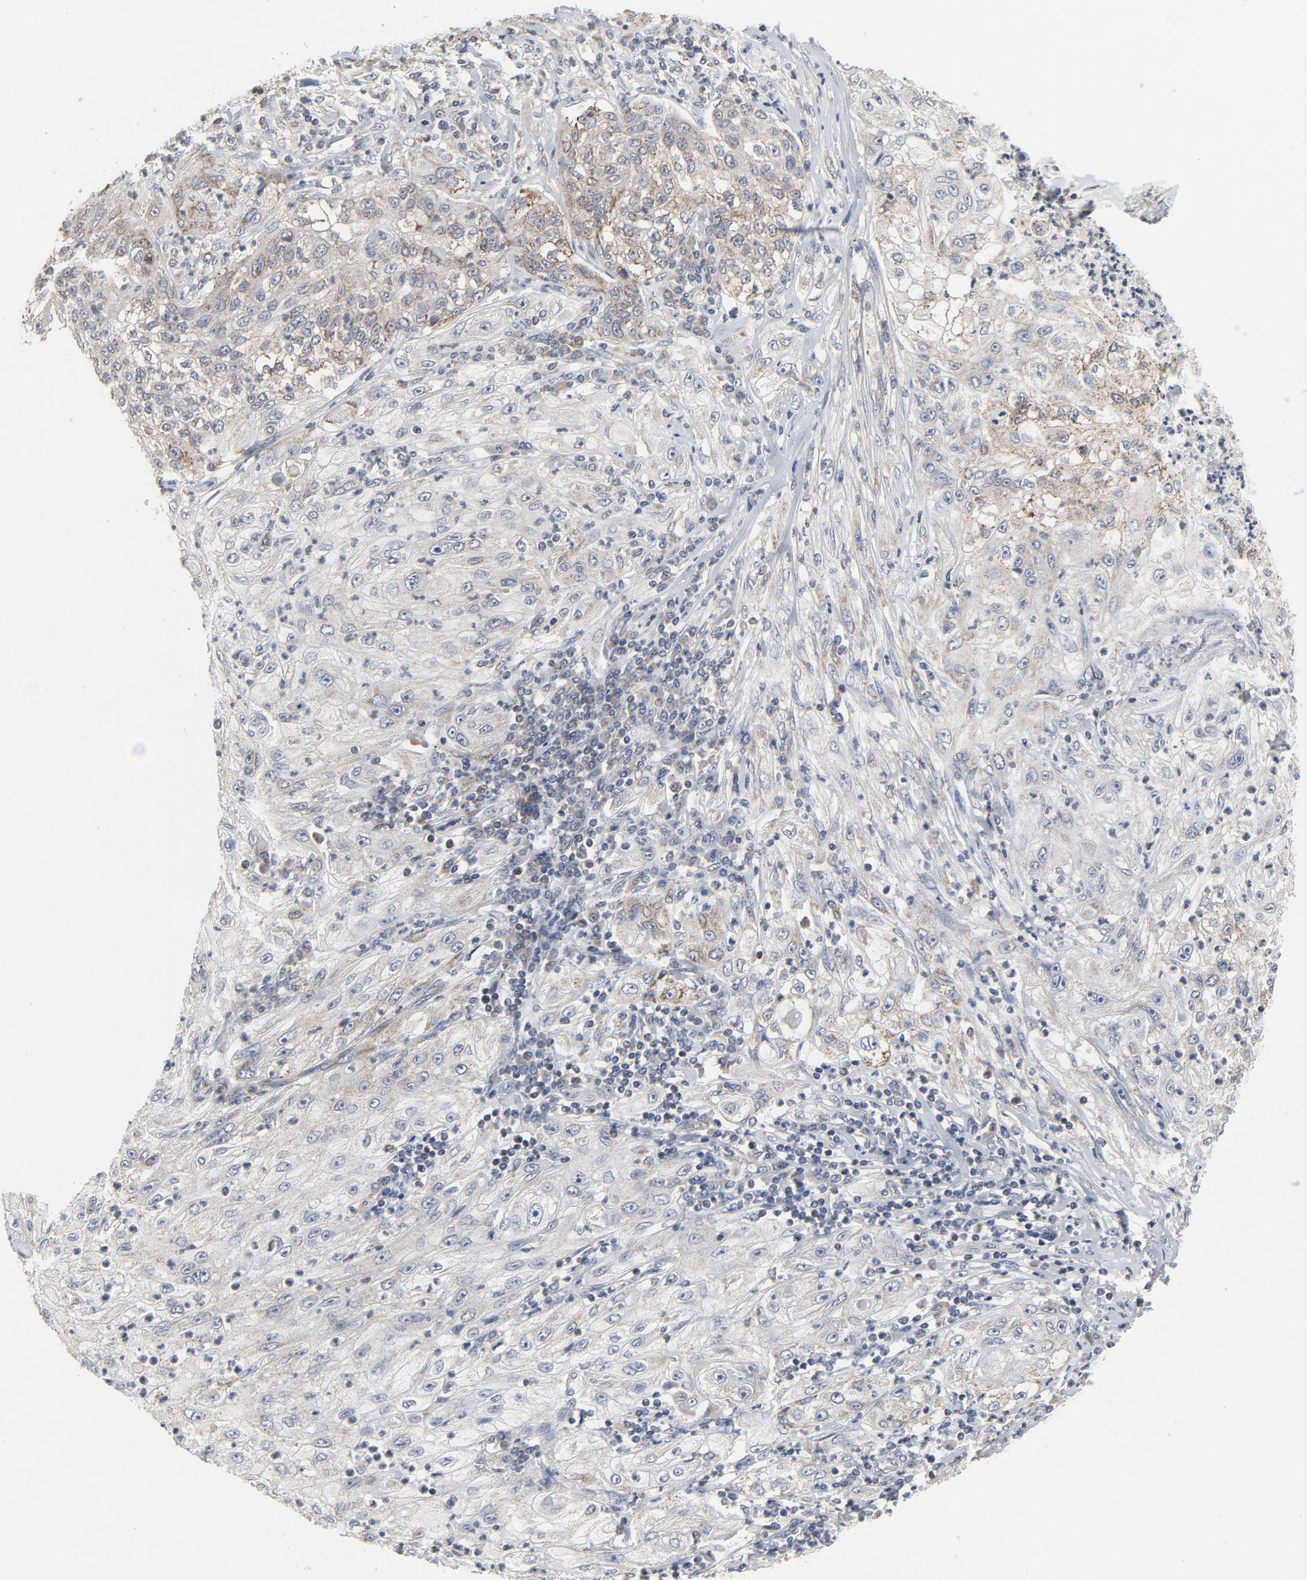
{"staining": {"intensity": "weak", "quantity": "25%-75%", "location": "cytoplasmic/membranous"}, "tissue": "lung cancer", "cell_type": "Tumor cells", "image_type": "cancer", "snomed": [{"axis": "morphology", "description": "Inflammation, NOS"}, {"axis": "morphology", "description": "Squamous cell carcinoma, NOS"}, {"axis": "topography", "description": "Lymph node"}, {"axis": "topography", "description": "Soft tissue"}, {"axis": "topography", "description": "Lung"}], "caption": "Squamous cell carcinoma (lung) tissue displays weak cytoplasmic/membranous staining in approximately 25%-75% of tumor cells", "gene": "C14orf119", "patient": {"sex": "male", "age": 66}}